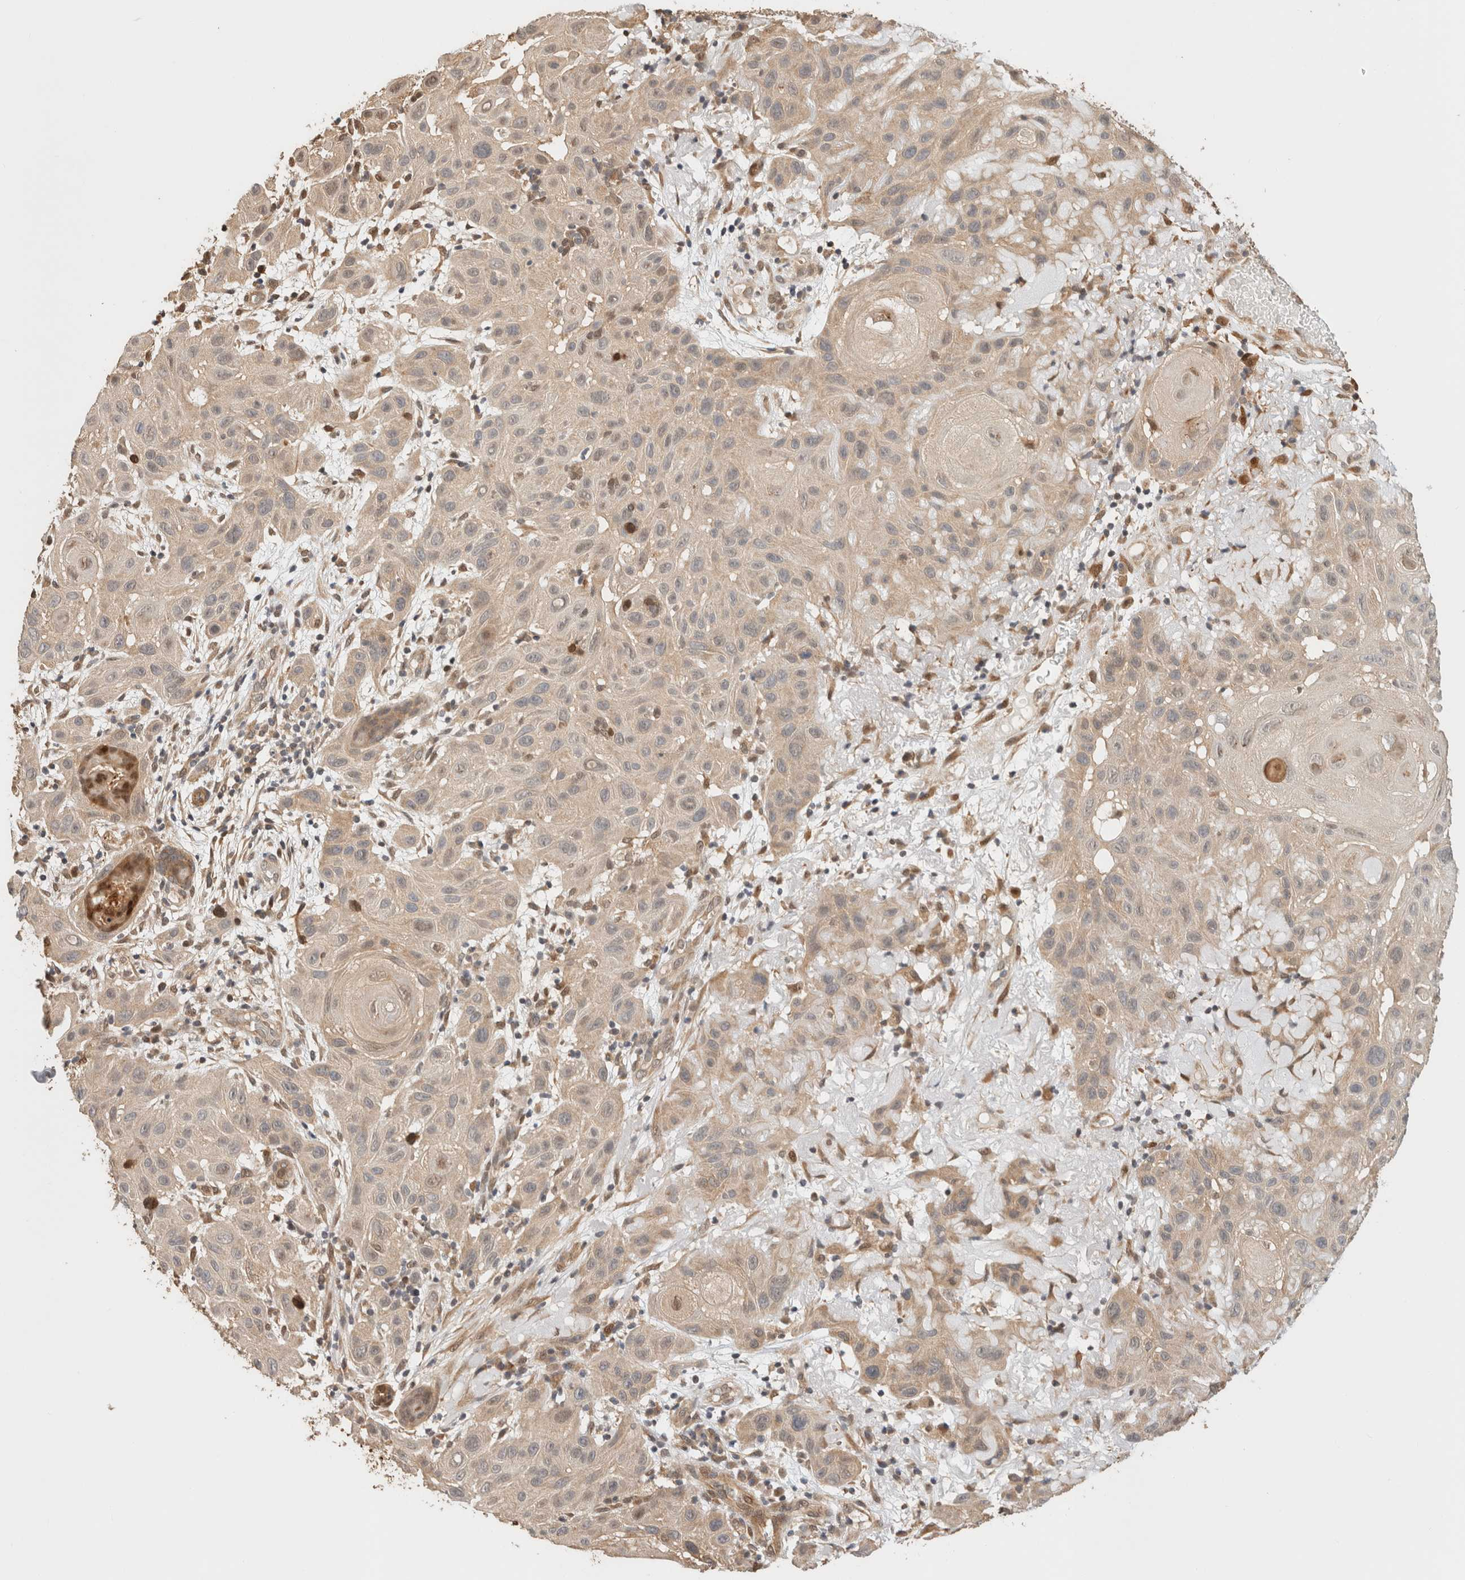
{"staining": {"intensity": "weak", "quantity": "<25%", "location": "cytoplasmic/membranous"}, "tissue": "skin cancer", "cell_type": "Tumor cells", "image_type": "cancer", "snomed": [{"axis": "morphology", "description": "Normal tissue, NOS"}, {"axis": "morphology", "description": "Squamous cell carcinoma, NOS"}, {"axis": "topography", "description": "Skin"}], "caption": "High magnification brightfield microscopy of skin squamous cell carcinoma stained with DAB (3,3'-diaminobenzidine) (brown) and counterstained with hematoxylin (blue): tumor cells show no significant positivity.", "gene": "OTUD6B", "patient": {"sex": "female", "age": 96}}